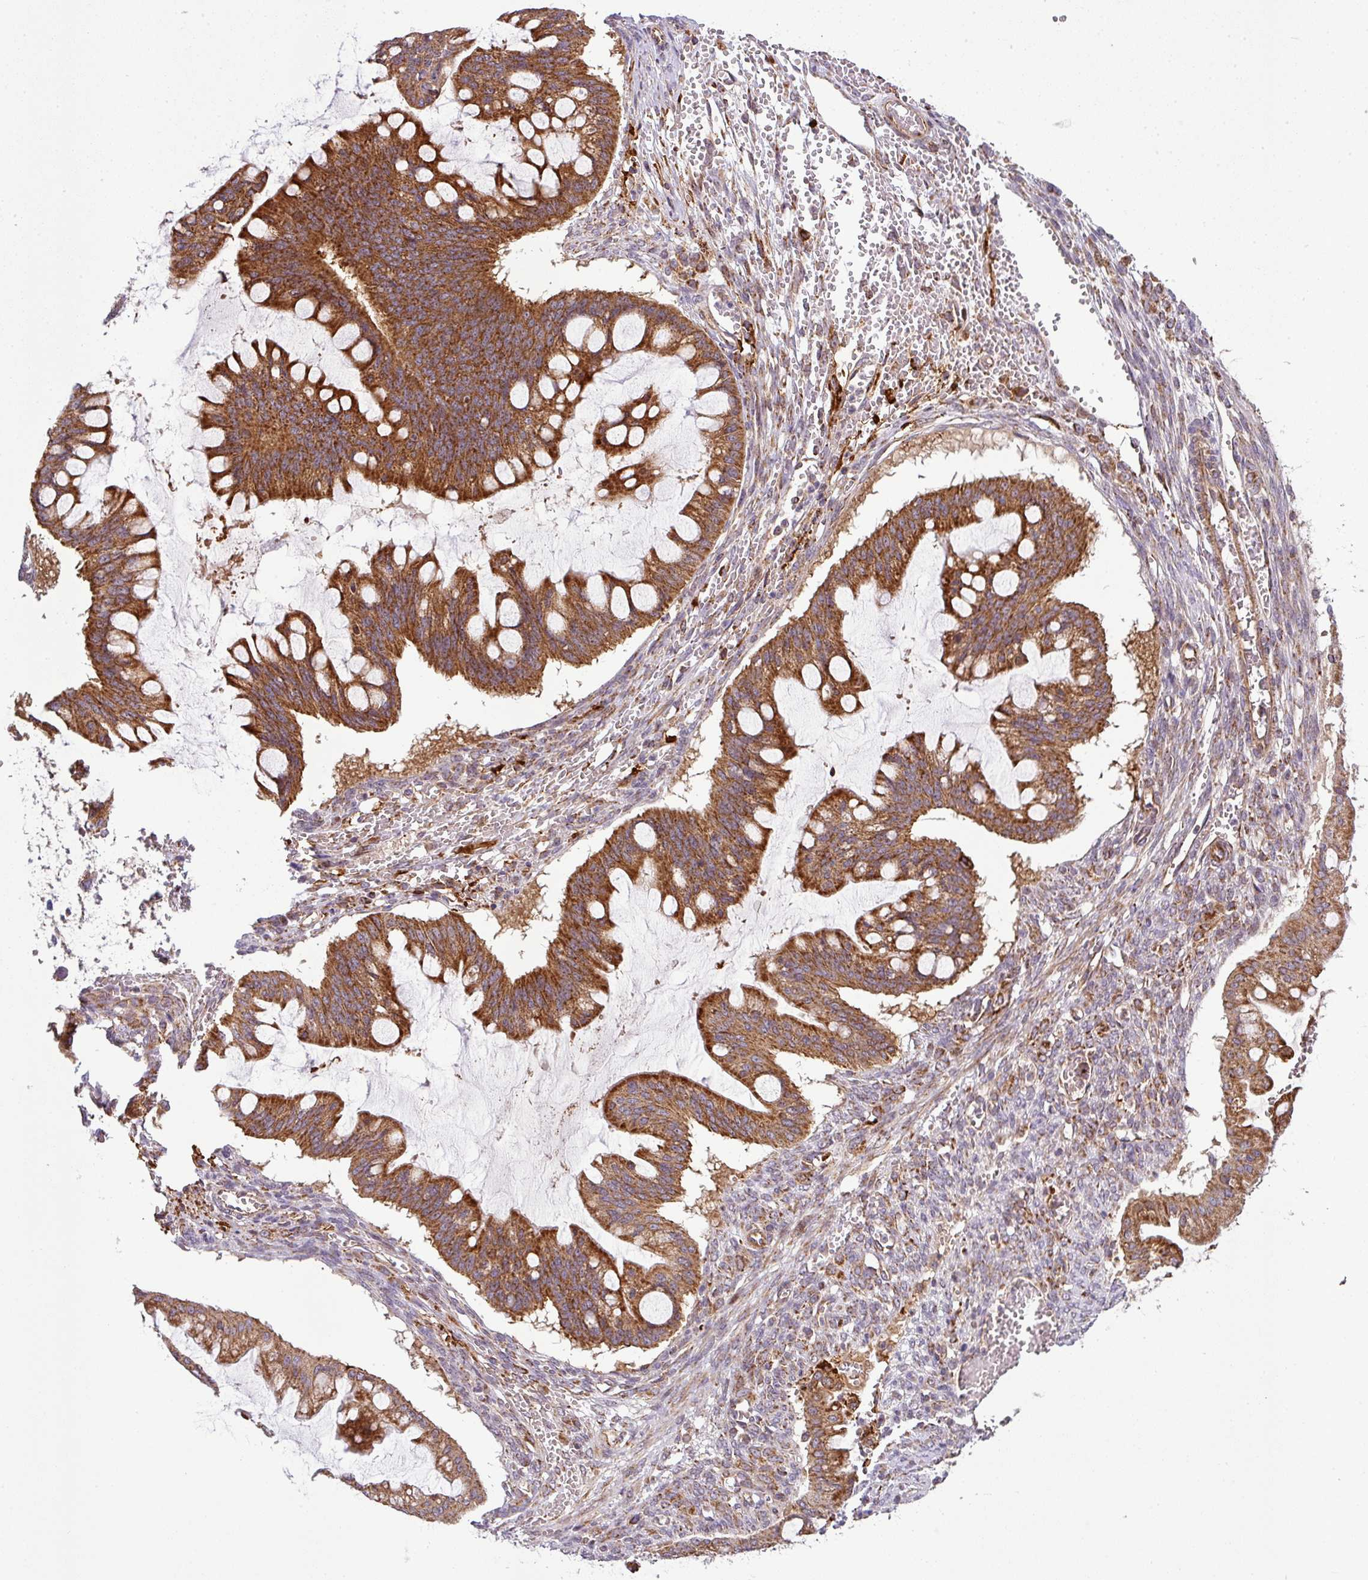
{"staining": {"intensity": "strong", "quantity": ">75%", "location": "cytoplasmic/membranous"}, "tissue": "ovarian cancer", "cell_type": "Tumor cells", "image_type": "cancer", "snomed": [{"axis": "morphology", "description": "Cystadenocarcinoma, mucinous, NOS"}, {"axis": "topography", "description": "Ovary"}], "caption": "IHC image of human ovarian mucinous cystadenocarcinoma stained for a protein (brown), which demonstrates high levels of strong cytoplasmic/membranous expression in about >75% of tumor cells.", "gene": "PRELID3B", "patient": {"sex": "female", "age": 73}}